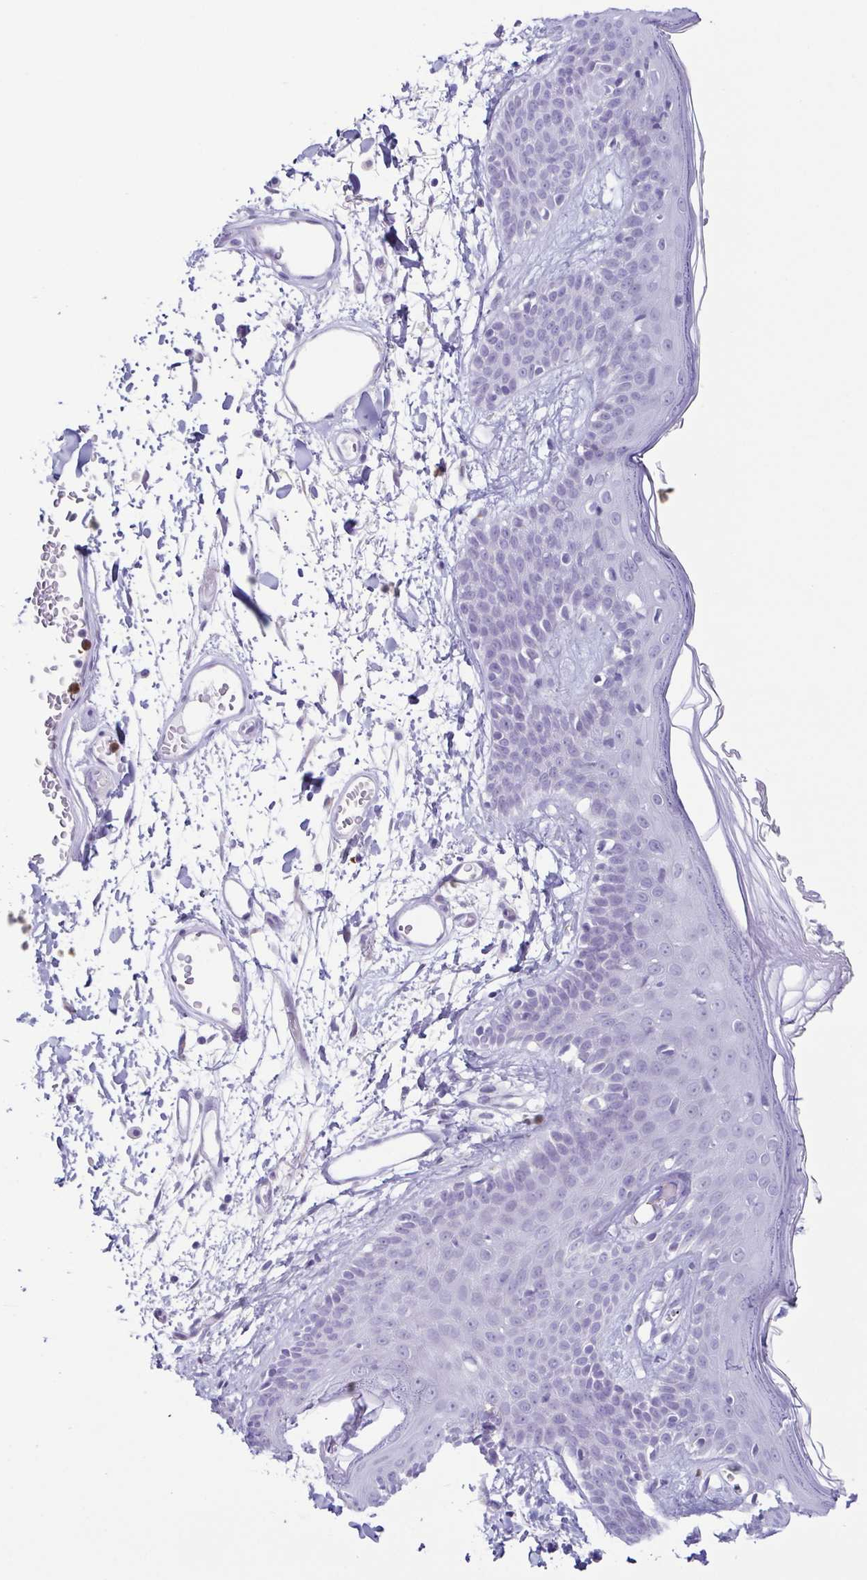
{"staining": {"intensity": "negative", "quantity": "none", "location": "none"}, "tissue": "skin", "cell_type": "Fibroblasts", "image_type": "normal", "snomed": [{"axis": "morphology", "description": "Normal tissue, NOS"}, {"axis": "topography", "description": "Skin"}], "caption": "Fibroblasts show no significant protein positivity in benign skin. (Stains: DAB (3,3'-diaminobenzidine) immunohistochemistry with hematoxylin counter stain, Microscopy: brightfield microscopy at high magnification).", "gene": "AZU1", "patient": {"sex": "male", "age": 79}}